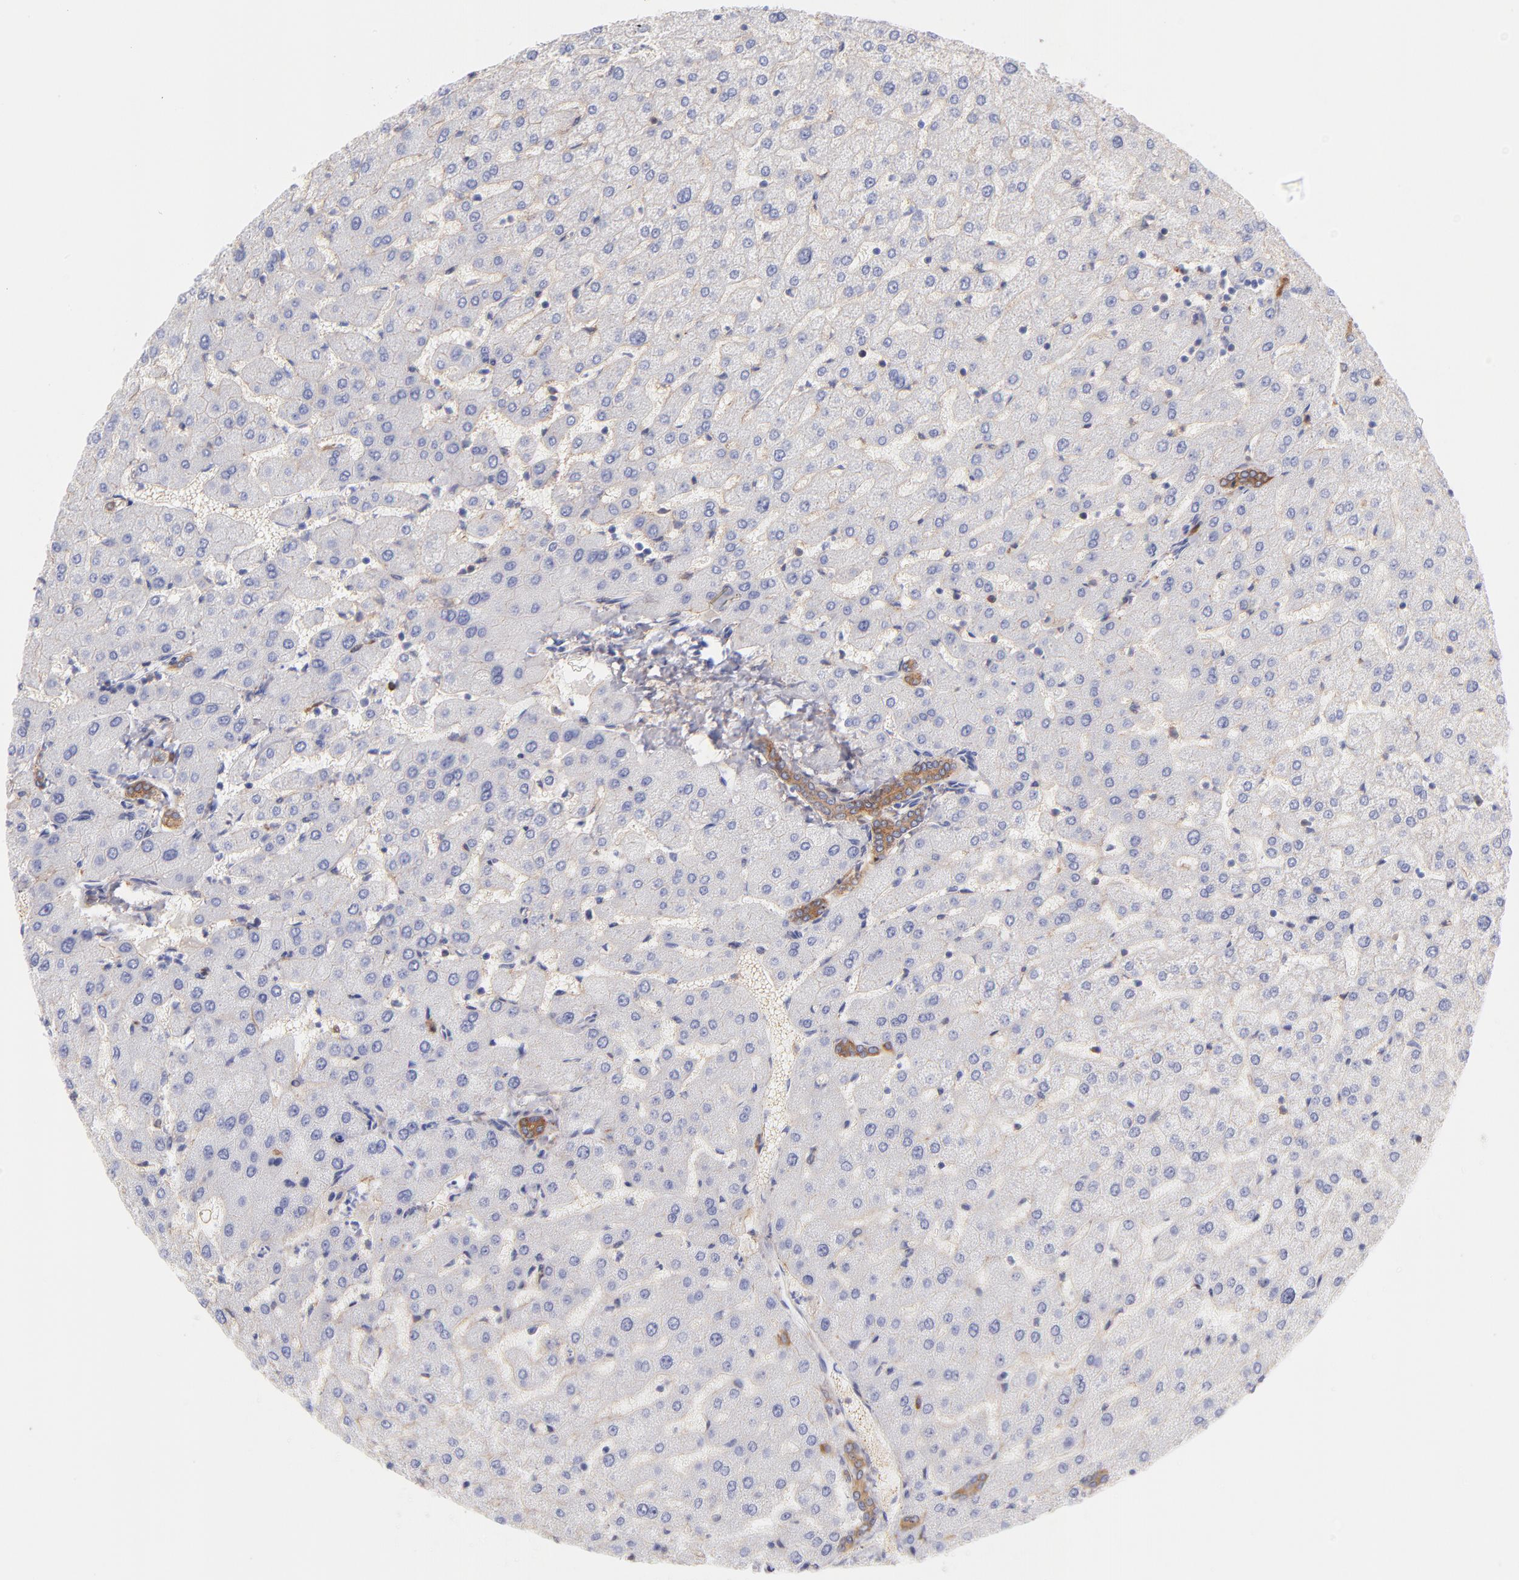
{"staining": {"intensity": "moderate", "quantity": ">75%", "location": "cytoplasmic/membranous"}, "tissue": "liver", "cell_type": "Cholangiocytes", "image_type": "normal", "snomed": [{"axis": "morphology", "description": "Normal tissue, NOS"}, {"axis": "morphology", "description": "Fibrosis, NOS"}, {"axis": "topography", "description": "Liver"}], "caption": "Immunohistochemical staining of benign human liver exhibits moderate cytoplasmic/membranous protein expression in about >75% of cholangiocytes.", "gene": "PRKCA", "patient": {"sex": "female", "age": 29}}